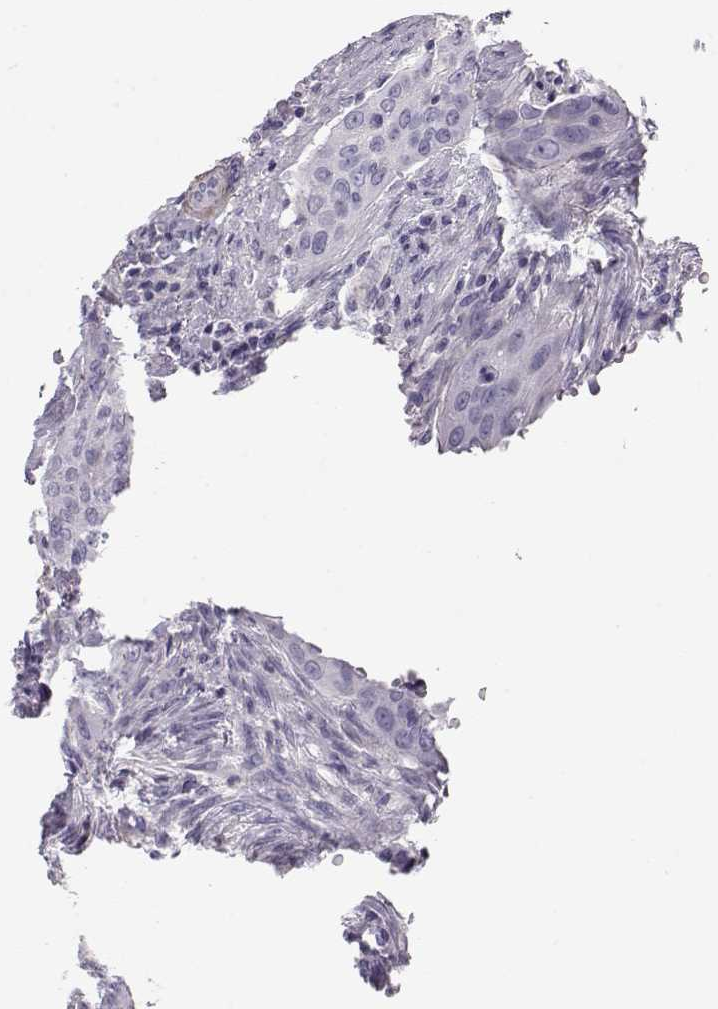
{"staining": {"intensity": "negative", "quantity": "none", "location": "none"}, "tissue": "urothelial cancer", "cell_type": "Tumor cells", "image_type": "cancer", "snomed": [{"axis": "morphology", "description": "Urothelial carcinoma, High grade"}, {"axis": "topography", "description": "Urinary bladder"}], "caption": "An IHC photomicrograph of urothelial cancer is shown. There is no staining in tumor cells of urothelial cancer.", "gene": "SLITRK3", "patient": {"sex": "male", "age": 82}}